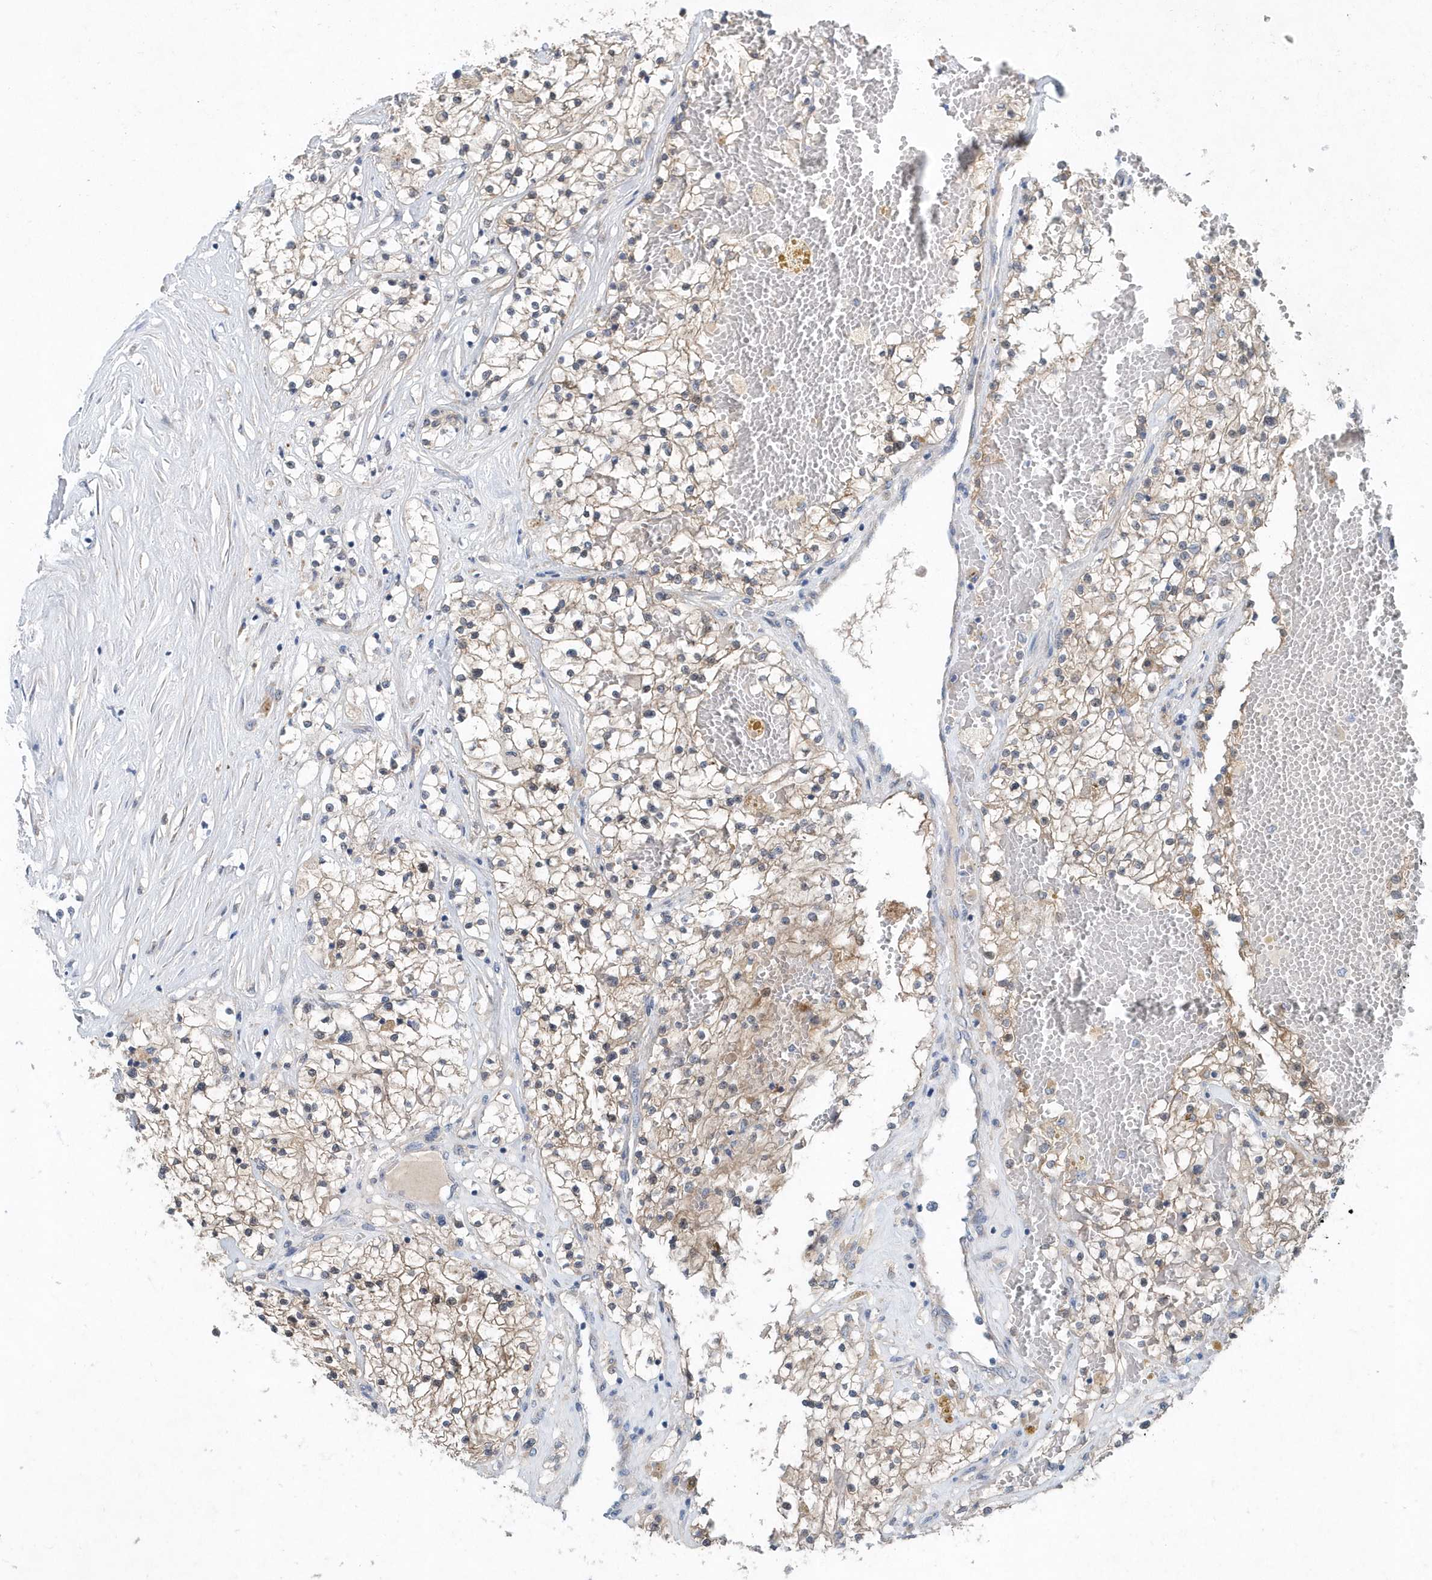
{"staining": {"intensity": "weak", "quantity": "<25%", "location": "cytoplasmic/membranous"}, "tissue": "renal cancer", "cell_type": "Tumor cells", "image_type": "cancer", "snomed": [{"axis": "morphology", "description": "Normal tissue, NOS"}, {"axis": "morphology", "description": "Adenocarcinoma, NOS"}, {"axis": "topography", "description": "Kidney"}], "caption": "Renal adenocarcinoma was stained to show a protein in brown. There is no significant expression in tumor cells.", "gene": "PFN2", "patient": {"sex": "male", "age": 68}}